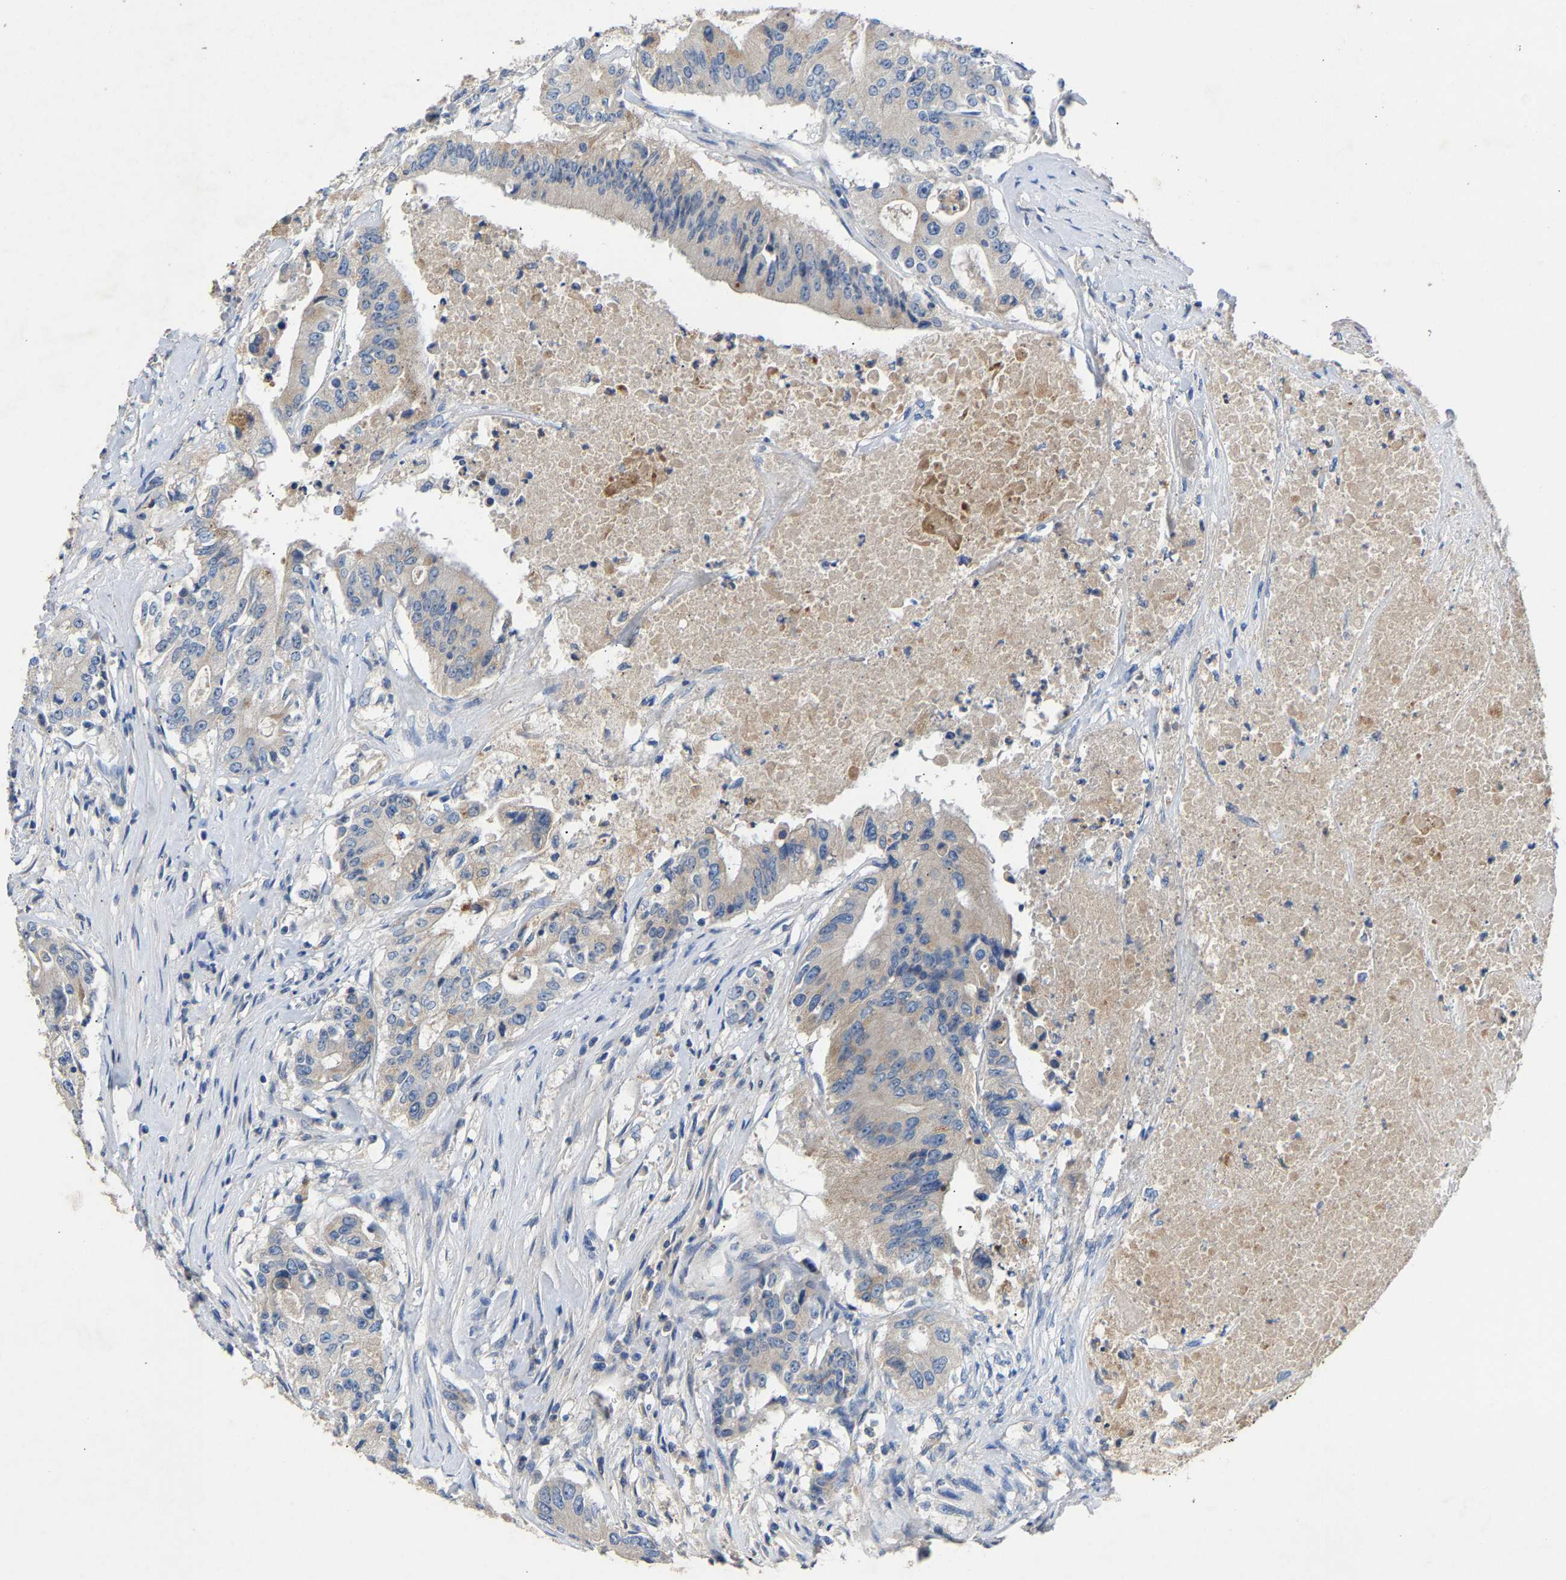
{"staining": {"intensity": "weak", "quantity": "<25%", "location": "cytoplasmic/membranous"}, "tissue": "colorectal cancer", "cell_type": "Tumor cells", "image_type": "cancer", "snomed": [{"axis": "morphology", "description": "Adenocarcinoma, NOS"}, {"axis": "topography", "description": "Colon"}], "caption": "This photomicrograph is of colorectal cancer stained with immunohistochemistry (IHC) to label a protein in brown with the nuclei are counter-stained blue. There is no expression in tumor cells.", "gene": "CCDC171", "patient": {"sex": "female", "age": 77}}